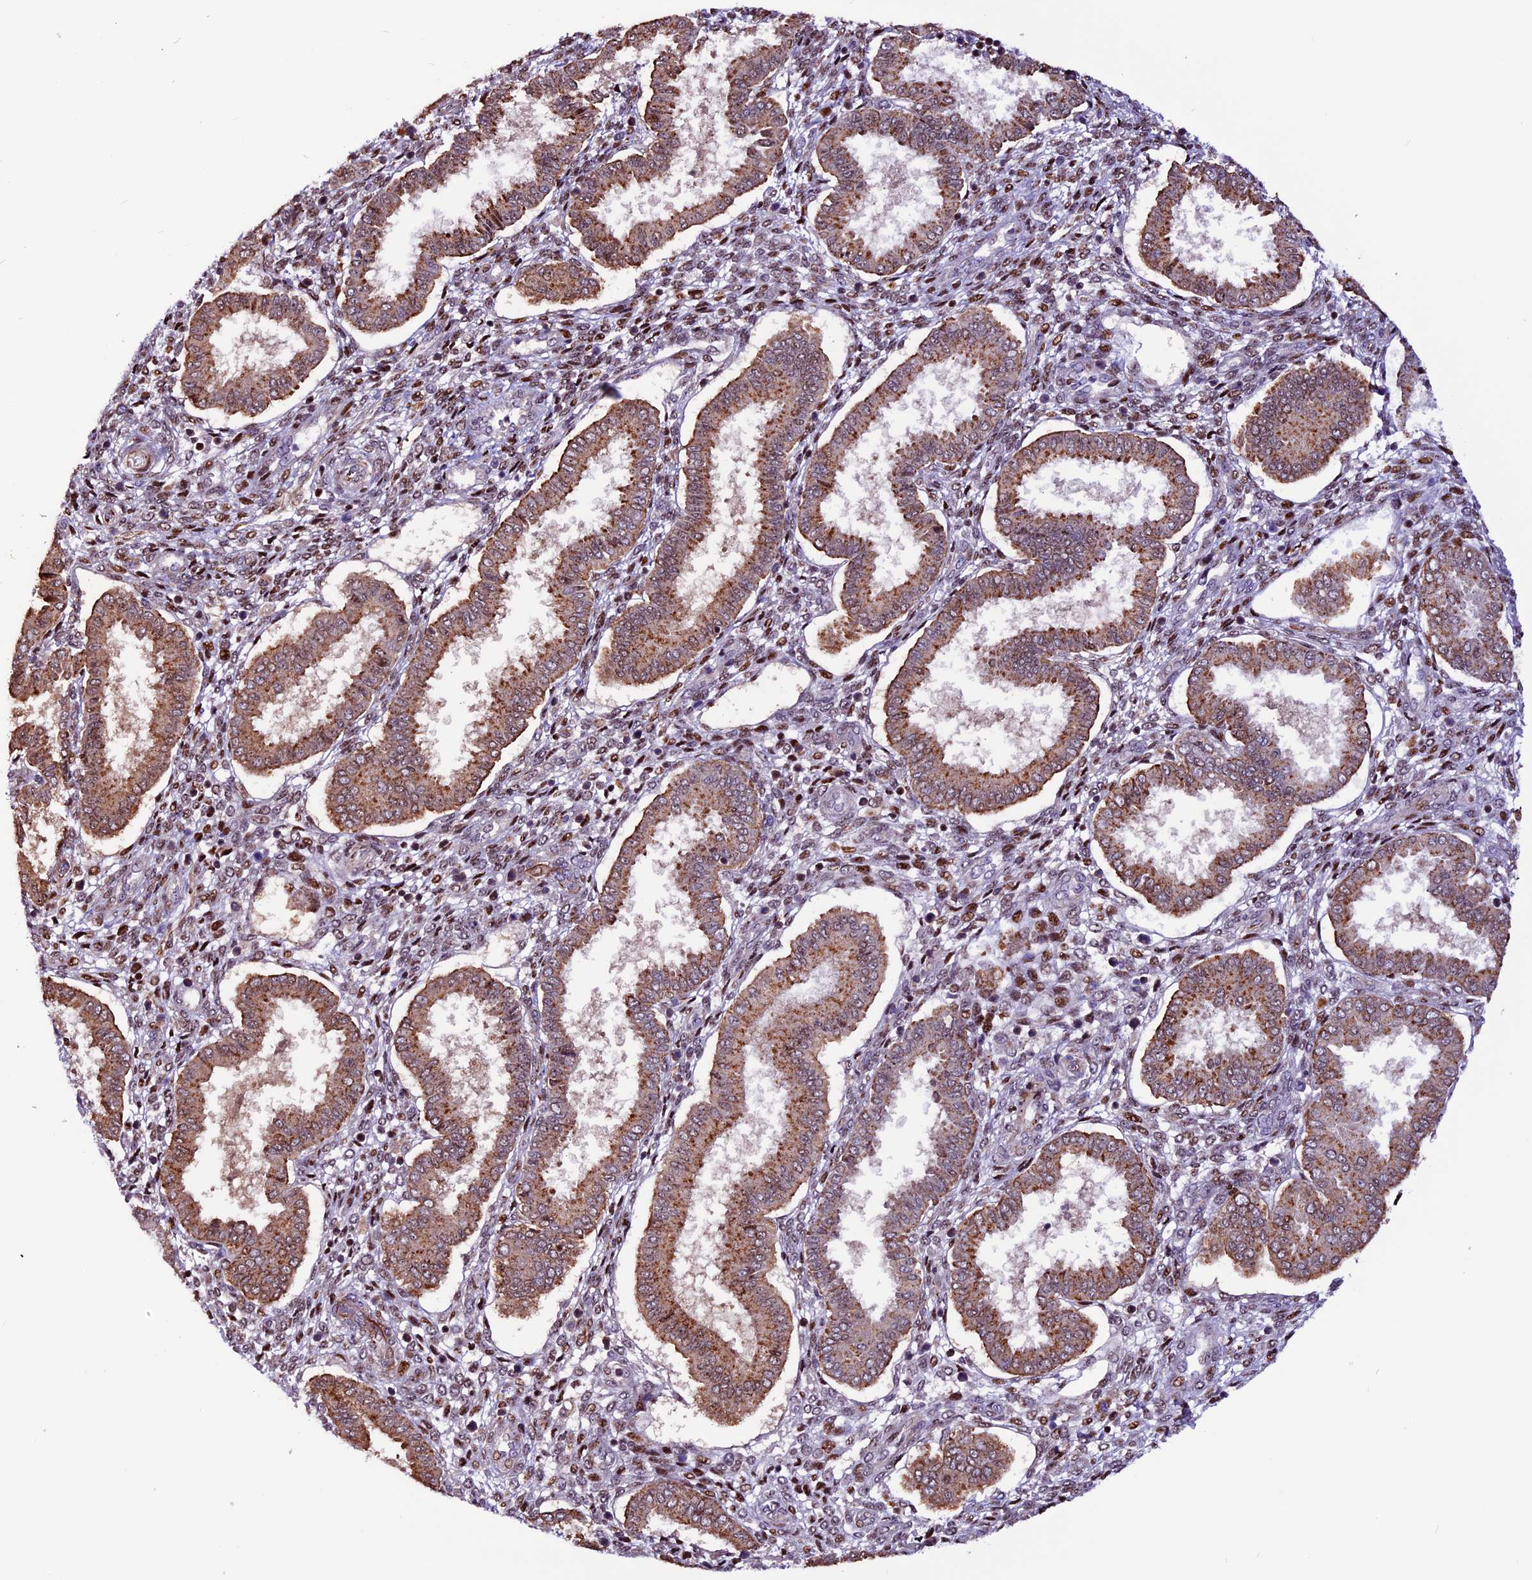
{"staining": {"intensity": "moderate", "quantity": "25%-75%", "location": "nuclear"}, "tissue": "endometrium", "cell_type": "Cells in endometrial stroma", "image_type": "normal", "snomed": [{"axis": "morphology", "description": "Normal tissue, NOS"}, {"axis": "topography", "description": "Endometrium"}], "caption": "Brown immunohistochemical staining in benign human endometrium displays moderate nuclear staining in about 25%-75% of cells in endometrial stroma. The protein of interest is shown in brown color, while the nuclei are stained blue.", "gene": "RINL", "patient": {"sex": "female", "age": 24}}